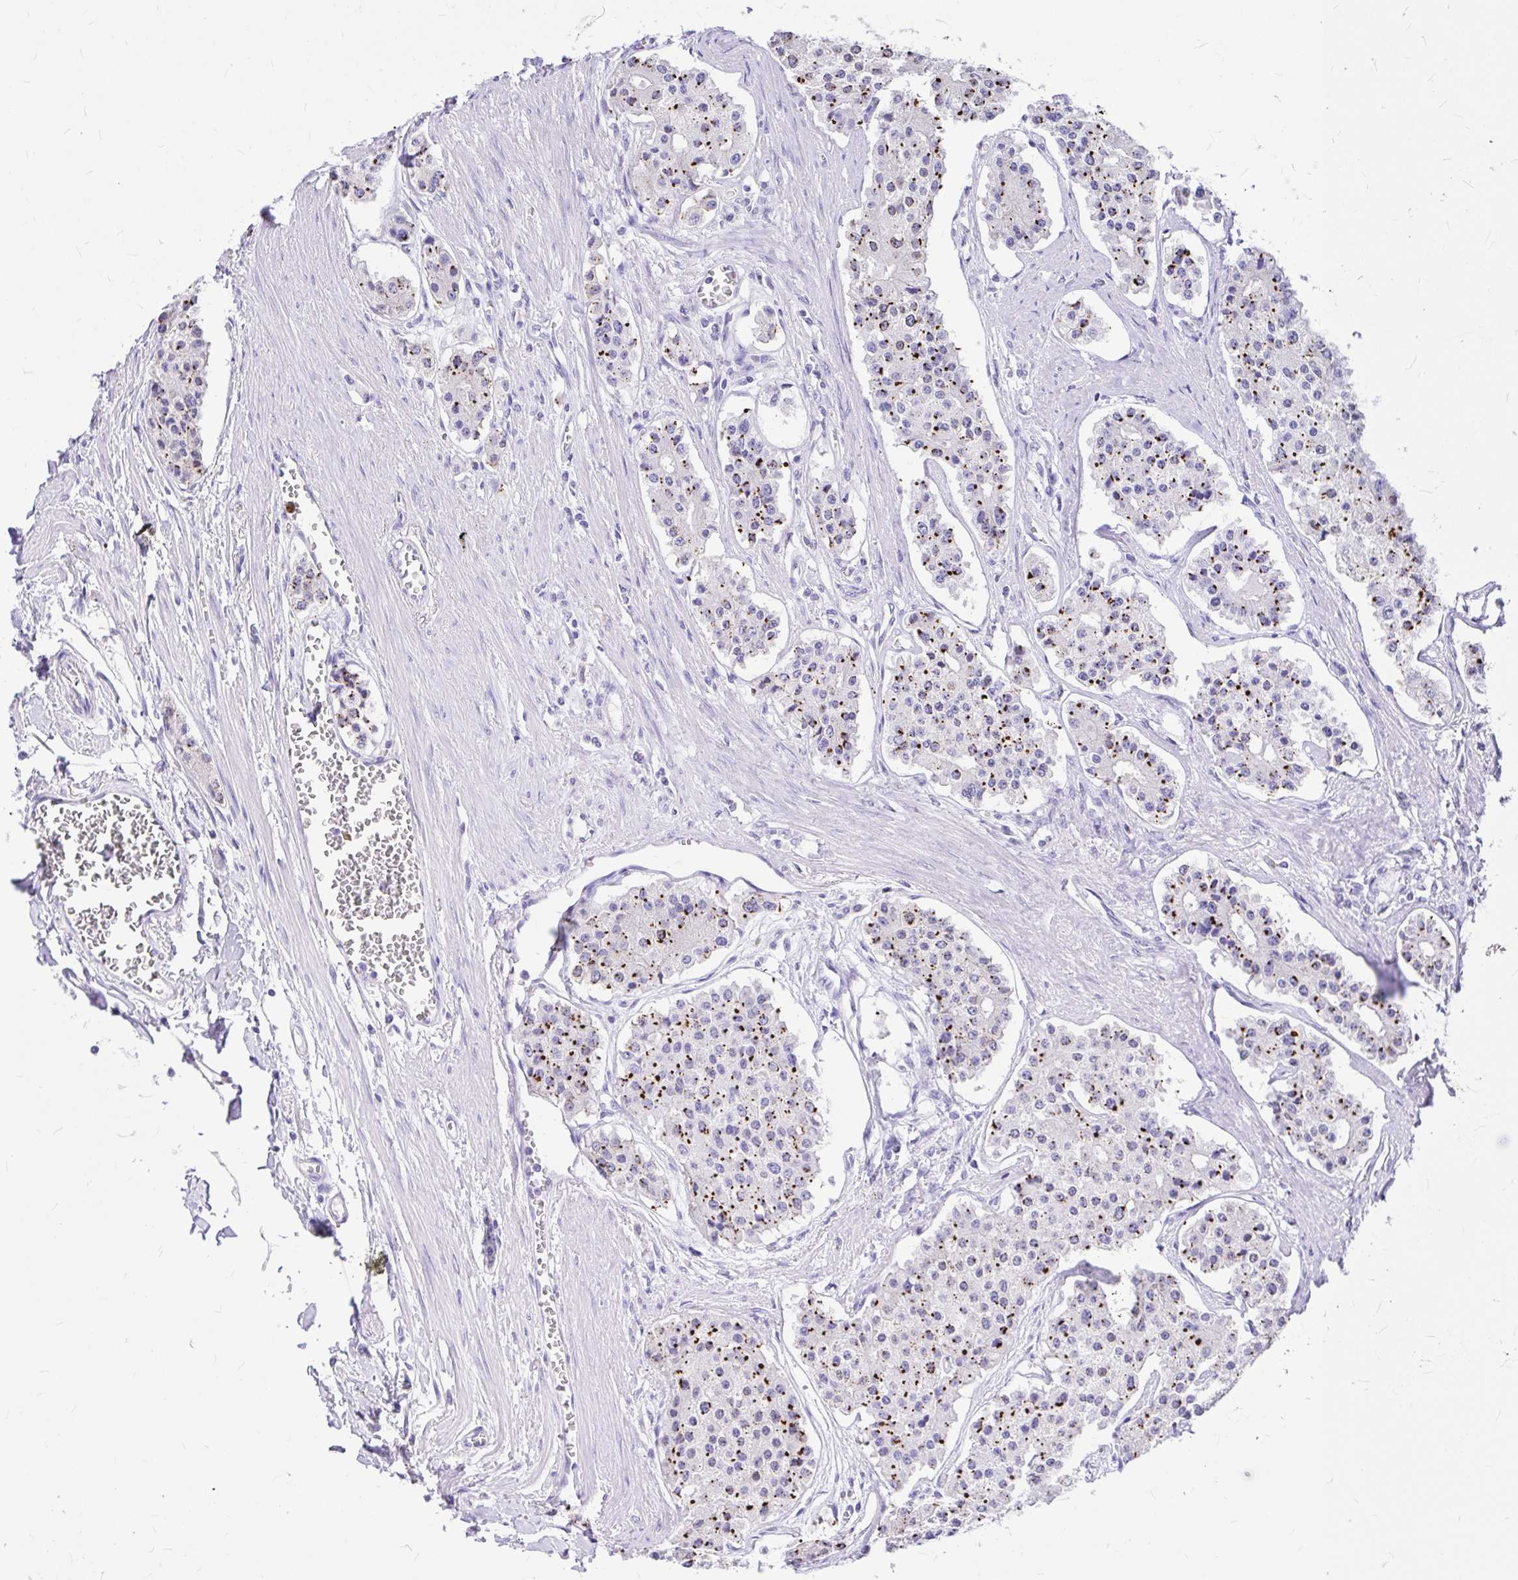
{"staining": {"intensity": "strong", "quantity": "25%-75%", "location": "cytoplasmic/membranous"}, "tissue": "carcinoid", "cell_type": "Tumor cells", "image_type": "cancer", "snomed": [{"axis": "morphology", "description": "Carcinoid, malignant, NOS"}, {"axis": "topography", "description": "Small intestine"}], "caption": "A brown stain shows strong cytoplasmic/membranous positivity of a protein in human carcinoid tumor cells.", "gene": "CLEC1B", "patient": {"sex": "female", "age": 65}}